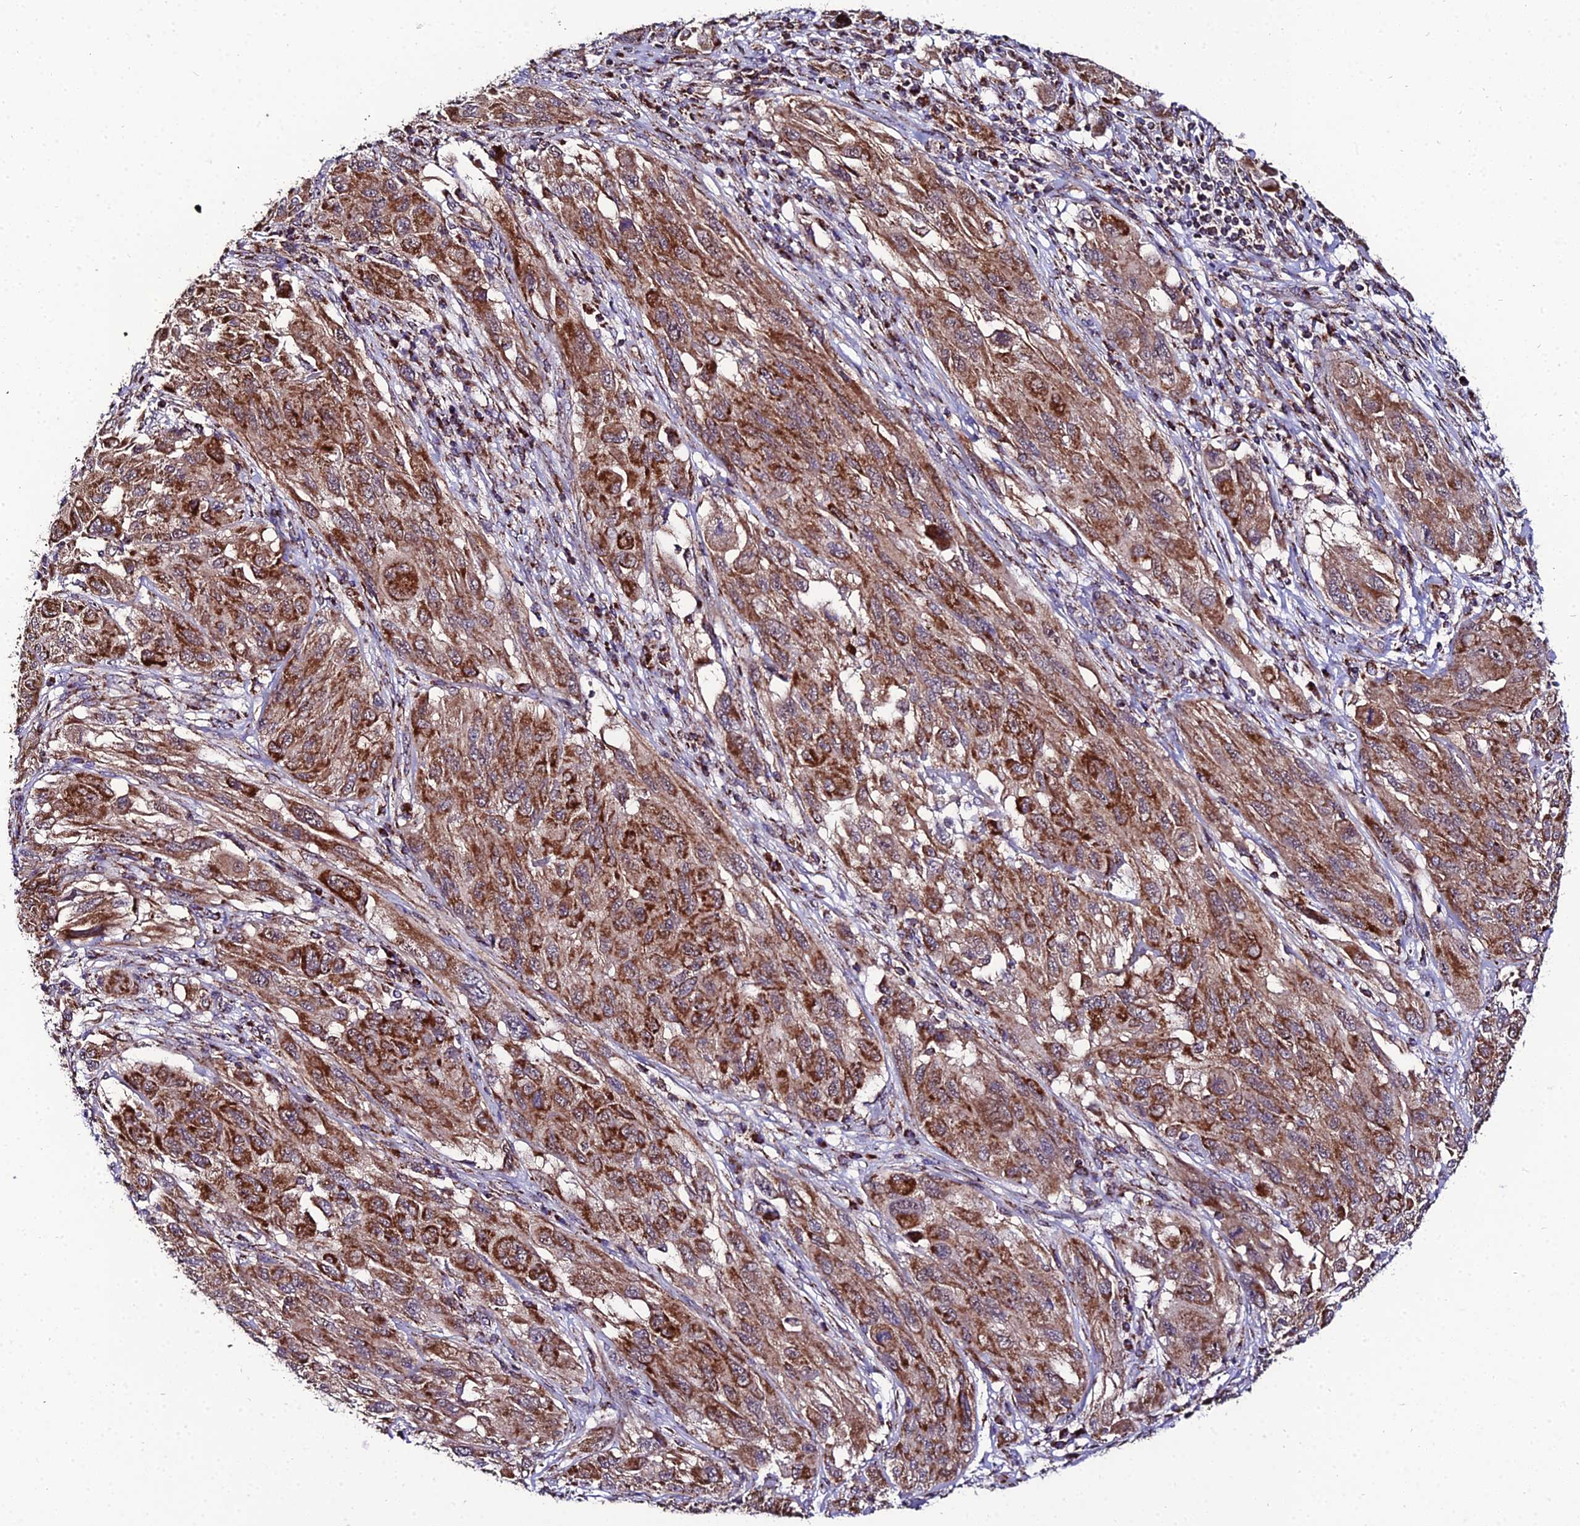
{"staining": {"intensity": "strong", "quantity": ">75%", "location": "cytoplasmic/membranous"}, "tissue": "melanoma", "cell_type": "Tumor cells", "image_type": "cancer", "snomed": [{"axis": "morphology", "description": "Malignant melanoma, NOS"}, {"axis": "topography", "description": "Skin"}], "caption": "The photomicrograph shows immunohistochemical staining of malignant melanoma. There is strong cytoplasmic/membranous staining is identified in approximately >75% of tumor cells.", "gene": "PSMD2", "patient": {"sex": "female", "age": 91}}